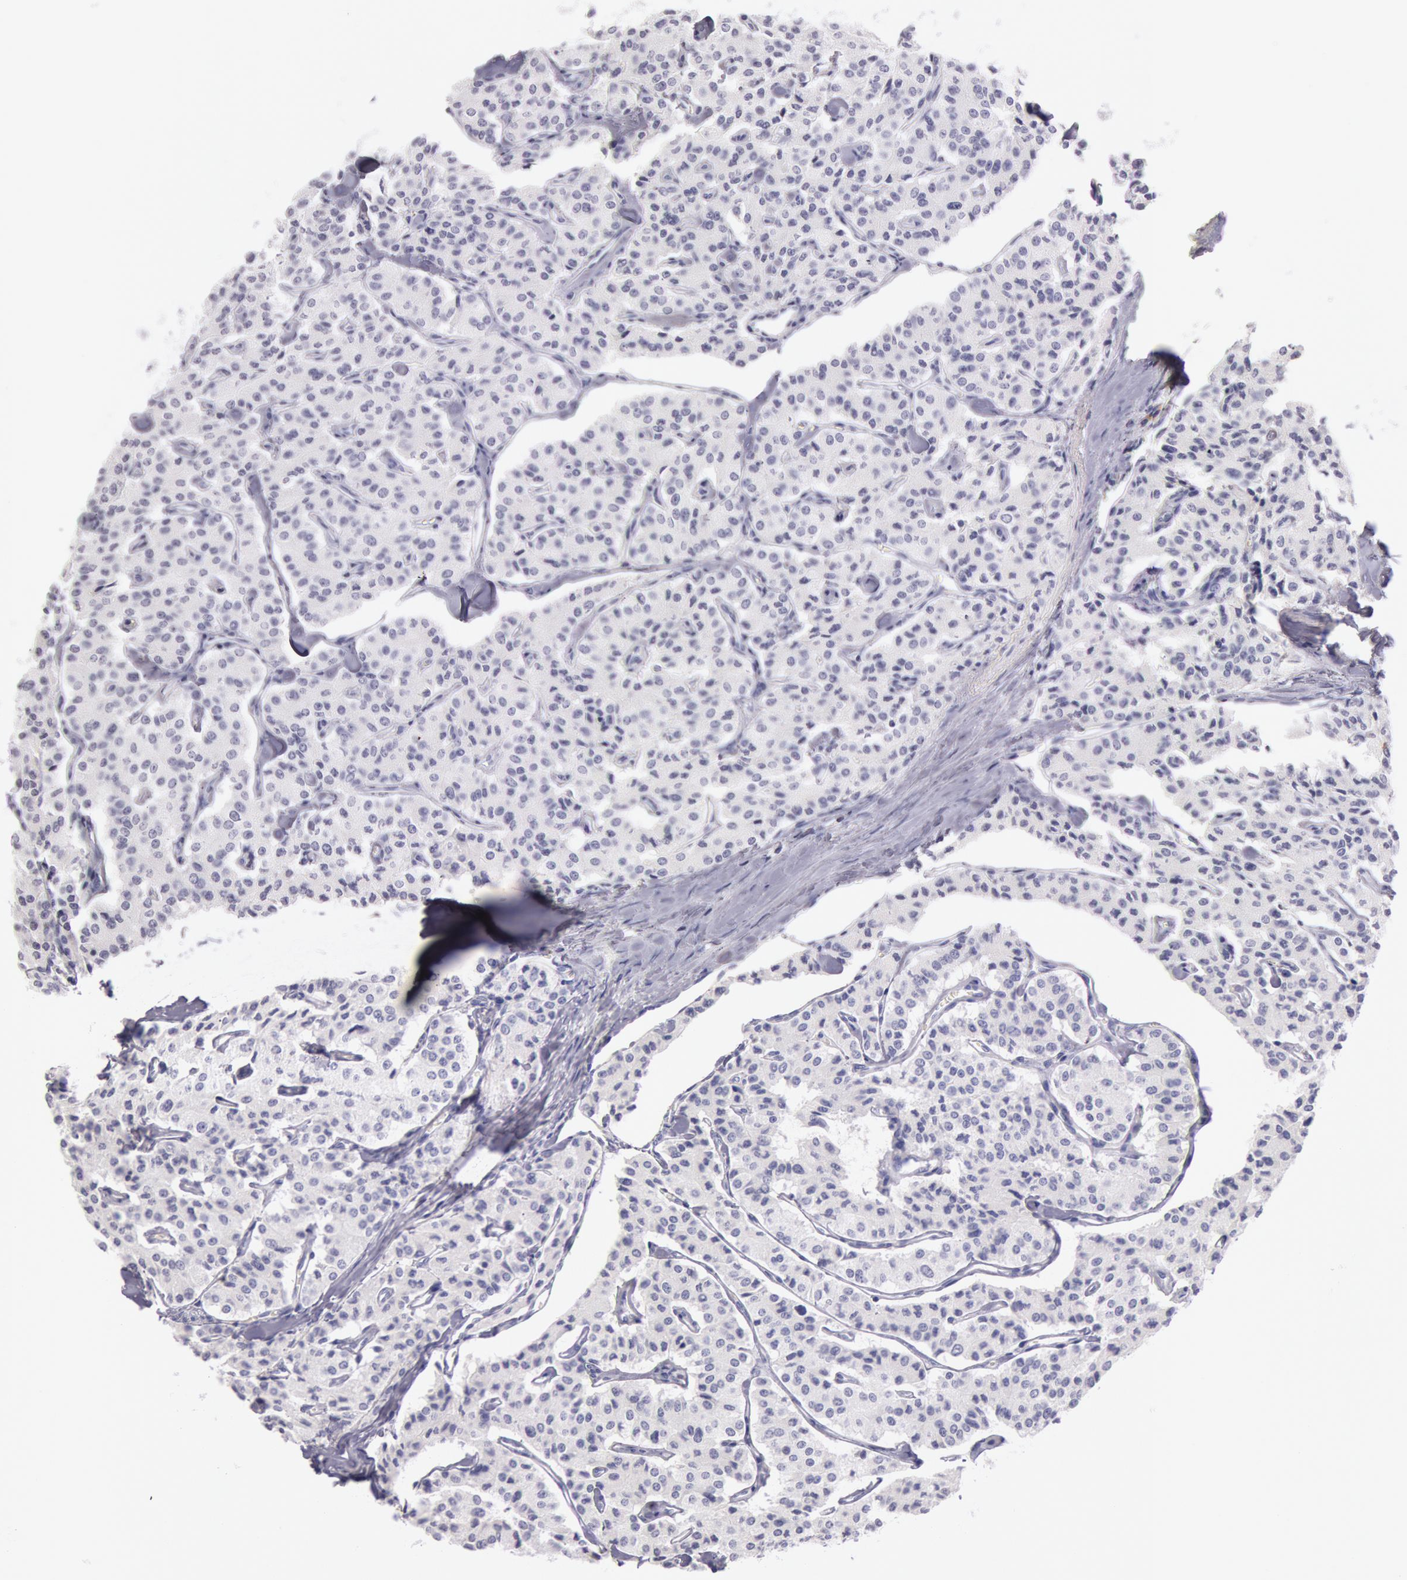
{"staining": {"intensity": "negative", "quantity": "none", "location": "none"}, "tissue": "carcinoid", "cell_type": "Tumor cells", "image_type": "cancer", "snomed": [{"axis": "morphology", "description": "Carcinoid, malignant, NOS"}, {"axis": "topography", "description": "Bronchus"}], "caption": "Image shows no significant protein expression in tumor cells of carcinoid.", "gene": "EGFR", "patient": {"sex": "male", "age": 55}}